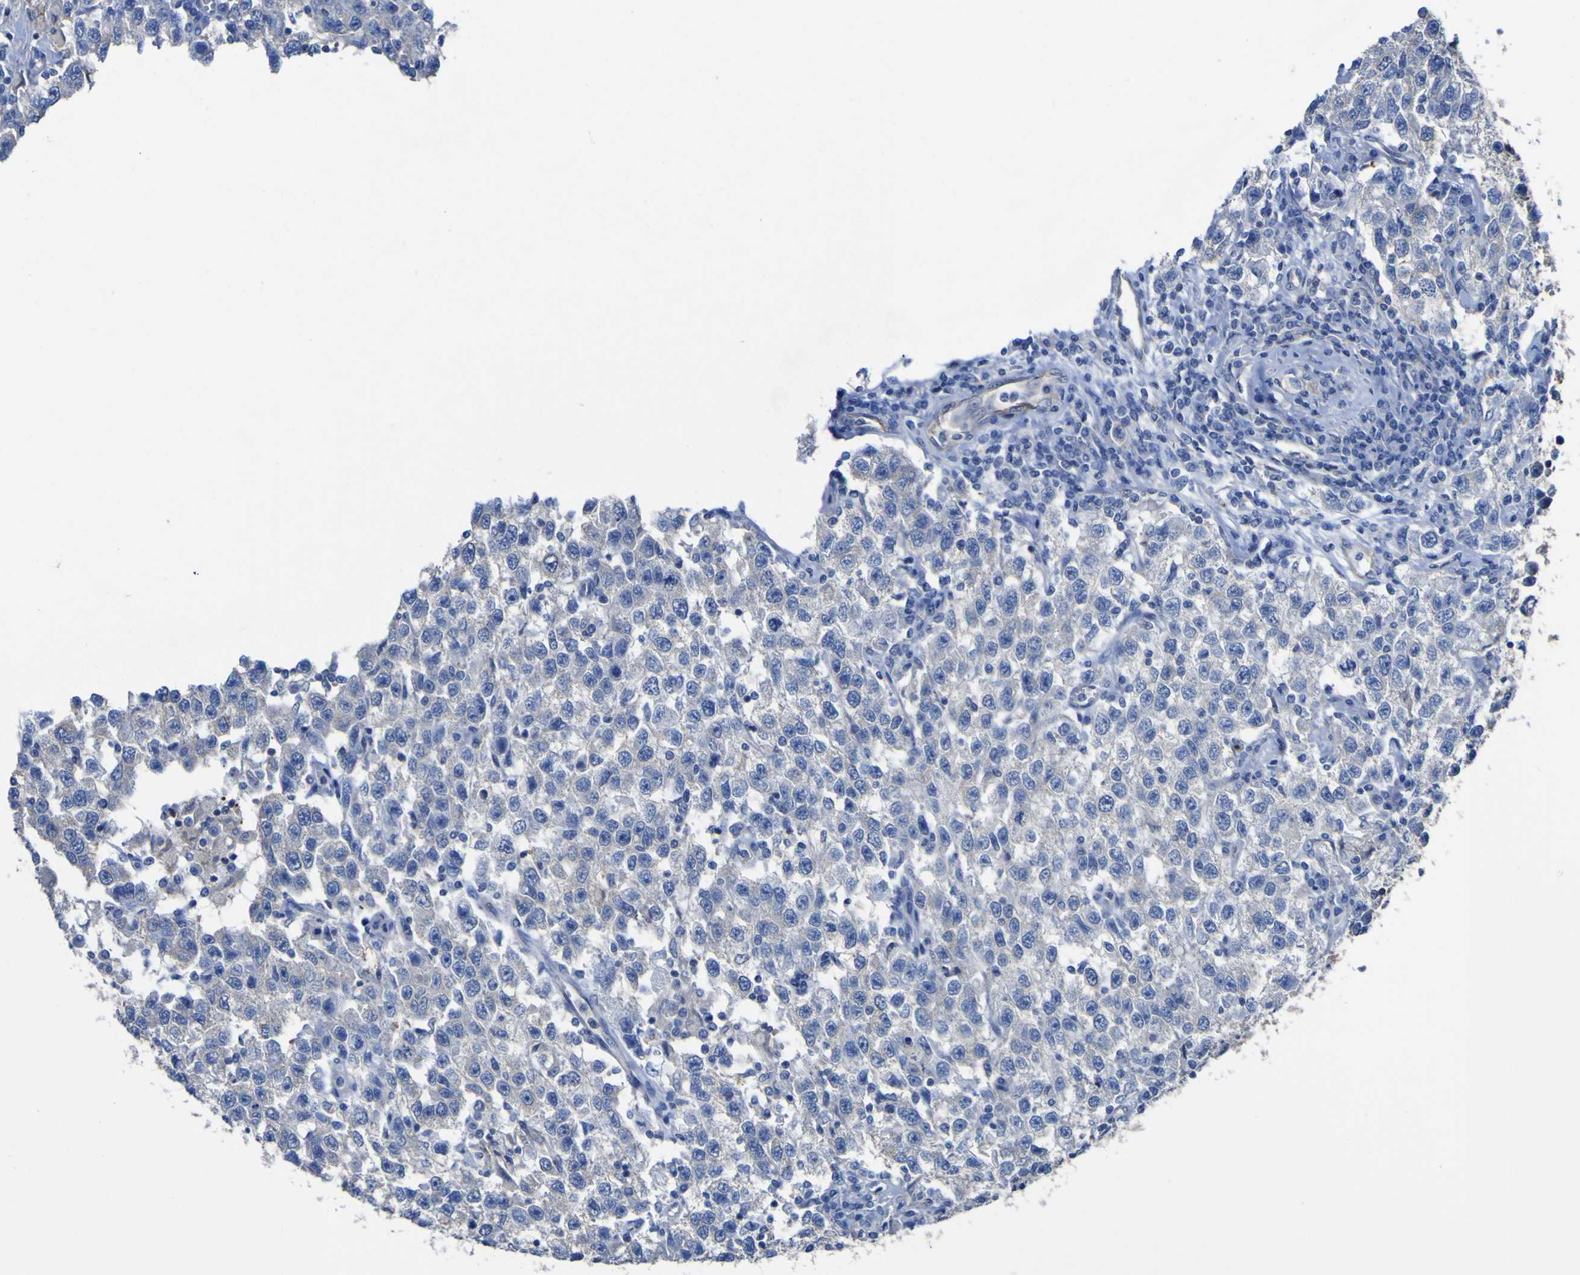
{"staining": {"intensity": "negative", "quantity": "none", "location": "none"}, "tissue": "testis cancer", "cell_type": "Tumor cells", "image_type": "cancer", "snomed": [{"axis": "morphology", "description": "Seminoma, NOS"}, {"axis": "topography", "description": "Testis"}], "caption": "Immunohistochemistry image of human testis cancer (seminoma) stained for a protein (brown), which exhibits no expression in tumor cells.", "gene": "AGO4", "patient": {"sex": "male", "age": 41}}